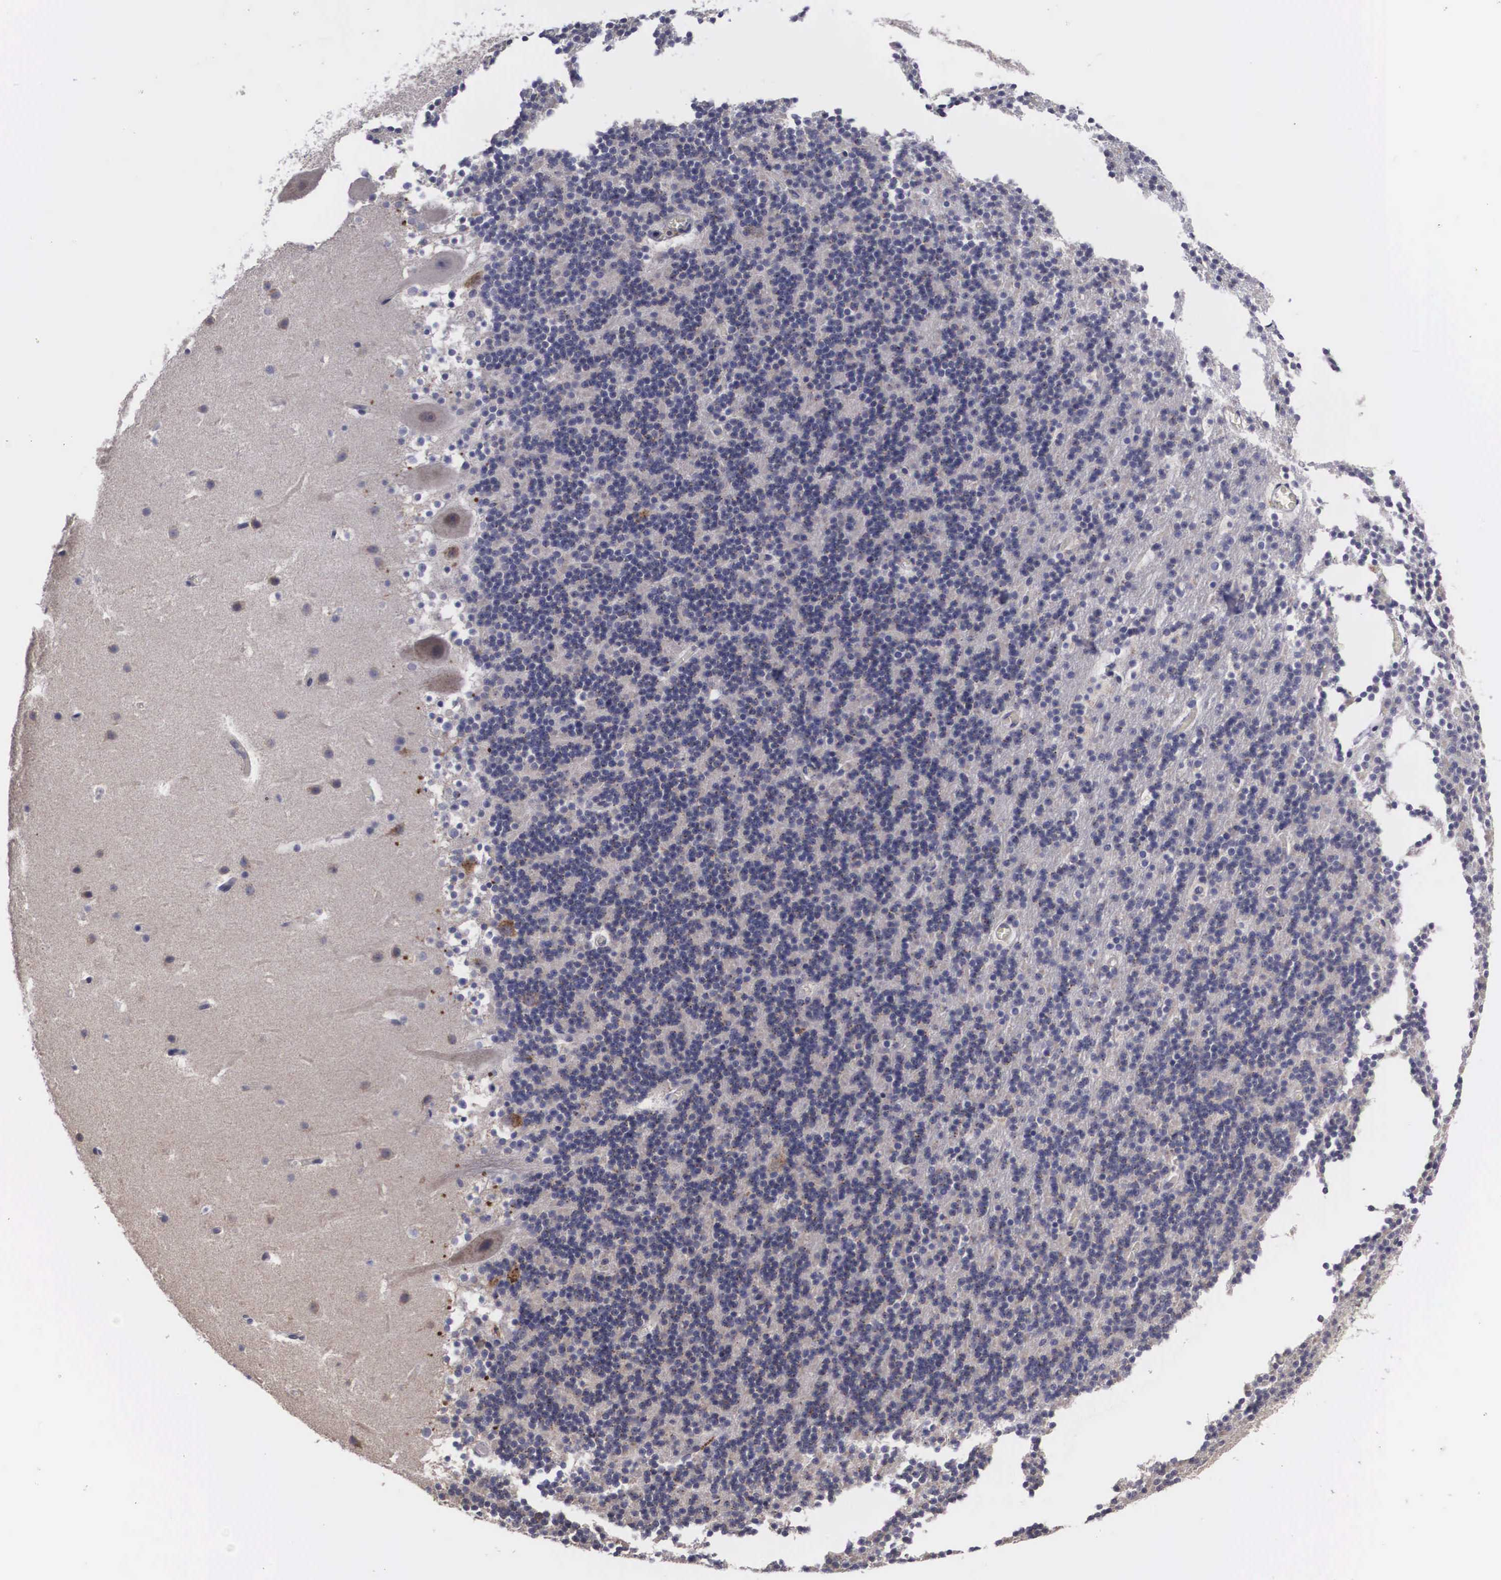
{"staining": {"intensity": "strong", "quantity": "<25%", "location": "cytoplasmic/membranous"}, "tissue": "cerebellum", "cell_type": "Cells in granular layer", "image_type": "normal", "snomed": [{"axis": "morphology", "description": "Normal tissue, NOS"}, {"axis": "topography", "description": "Cerebellum"}], "caption": "Immunohistochemical staining of benign human cerebellum reveals strong cytoplasmic/membranous protein expression in about <25% of cells in granular layer.", "gene": "CRELD2", "patient": {"sex": "male", "age": 45}}